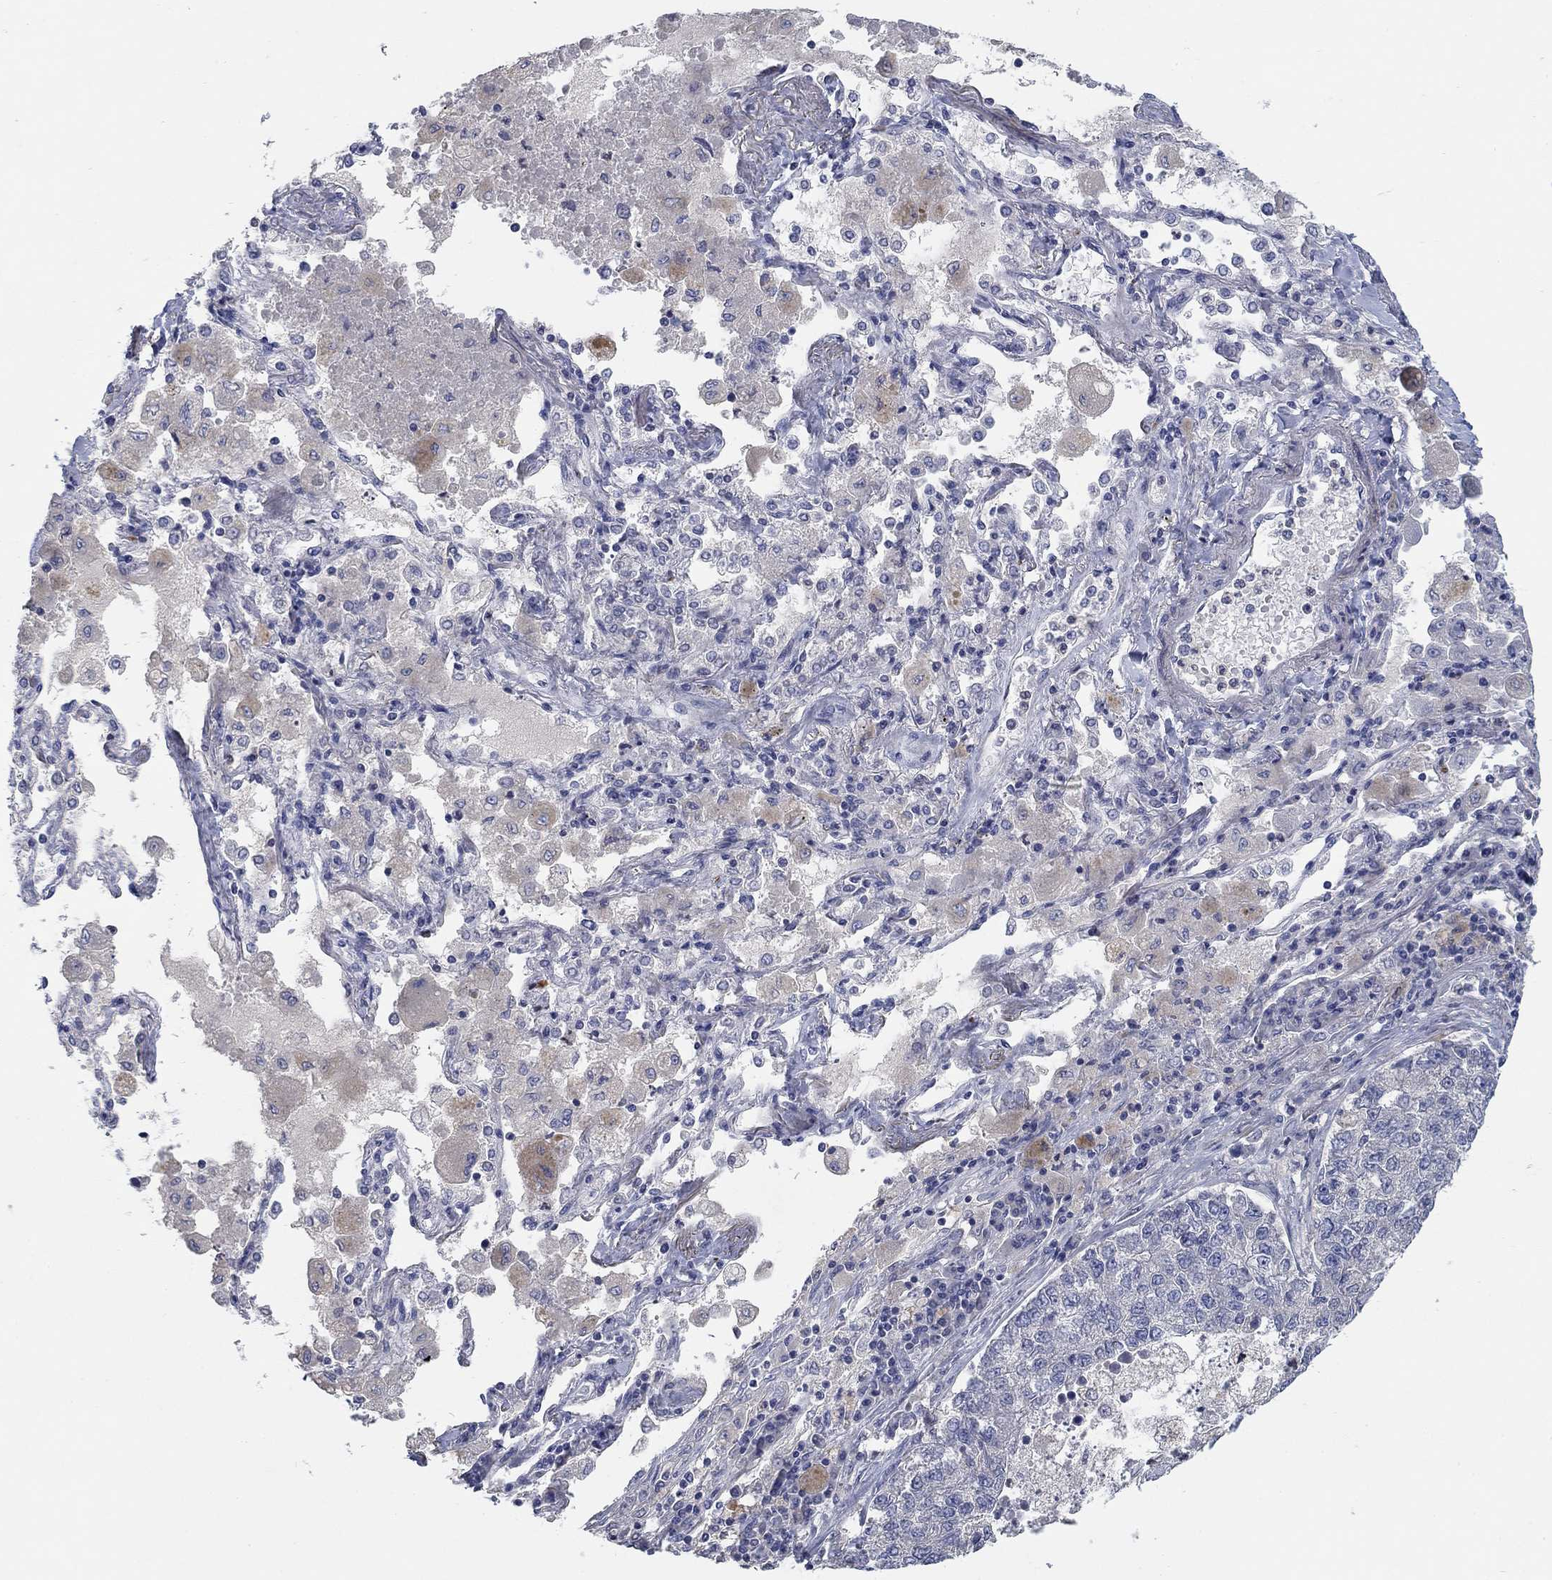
{"staining": {"intensity": "negative", "quantity": "none", "location": "none"}, "tissue": "lung cancer", "cell_type": "Tumor cells", "image_type": "cancer", "snomed": [{"axis": "morphology", "description": "Adenocarcinoma, NOS"}, {"axis": "topography", "description": "Lung"}], "caption": "An image of adenocarcinoma (lung) stained for a protein shows no brown staining in tumor cells.", "gene": "TMEM249", "patient": {"sex": "male", "age": 49}}